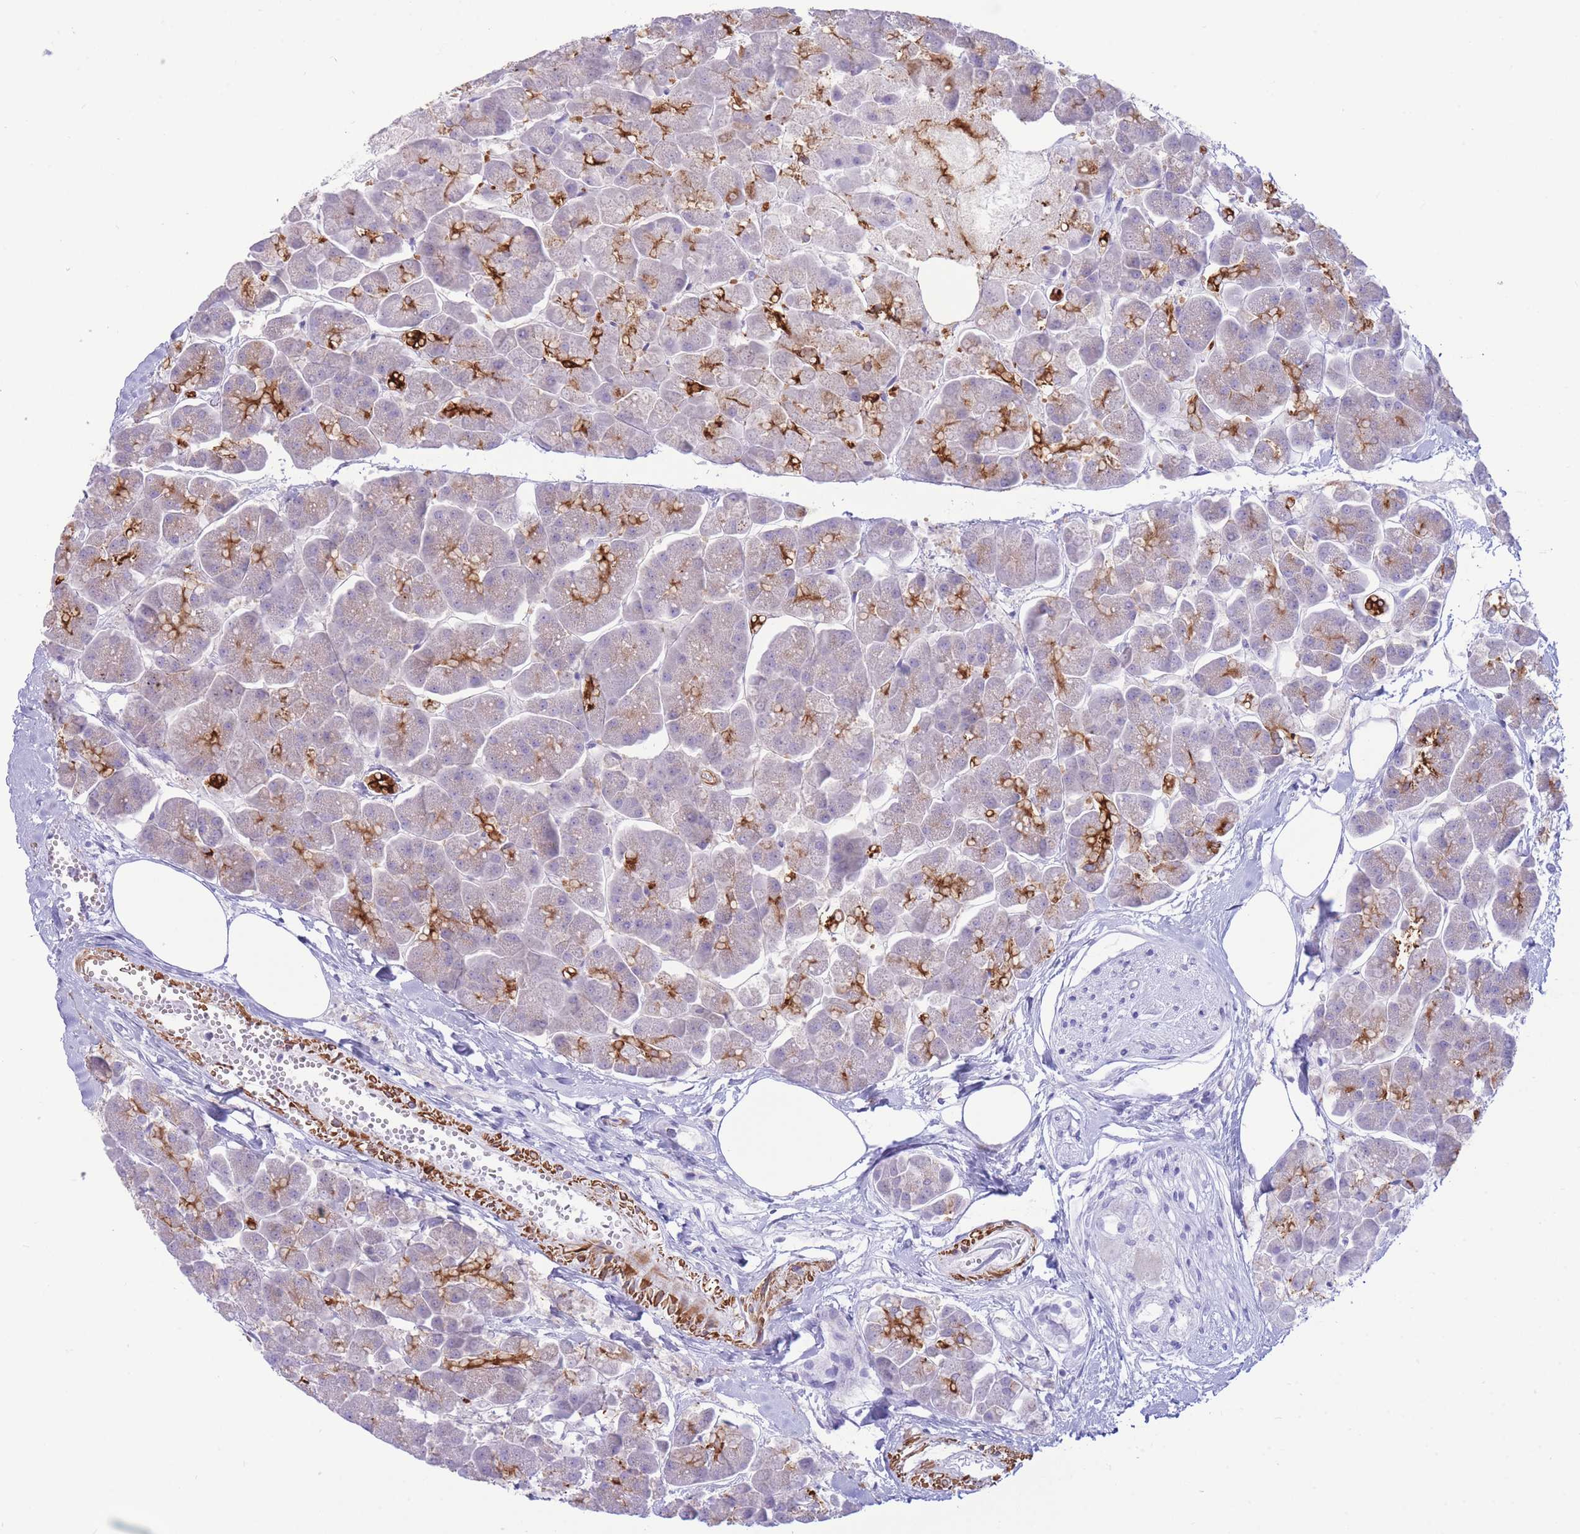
{"staining": {"intensity": "strong", "quantity": "<25%", "location": "cytoplasmic/membranous"}, "tissue": "pancreas", "cell_type": "Exocrine glandular cells", "image_type": "normal", "snomed": [{"axis": "morphology", "description": "Normal tissue, NOS"}, {"axis": "topography", "description": "Pancreas"}, {"axis": "topography", "description": "Peripheral nerve tissue"}], "caption": "This photomicrograph shows immunohistochemistry staining of benign pancreas, with medium strong cytoplasmic/membranous staining in about <25% of exocrine glandular cells.", "gene": "VWA8", "patient": {"sex": "male", "age": 54}}